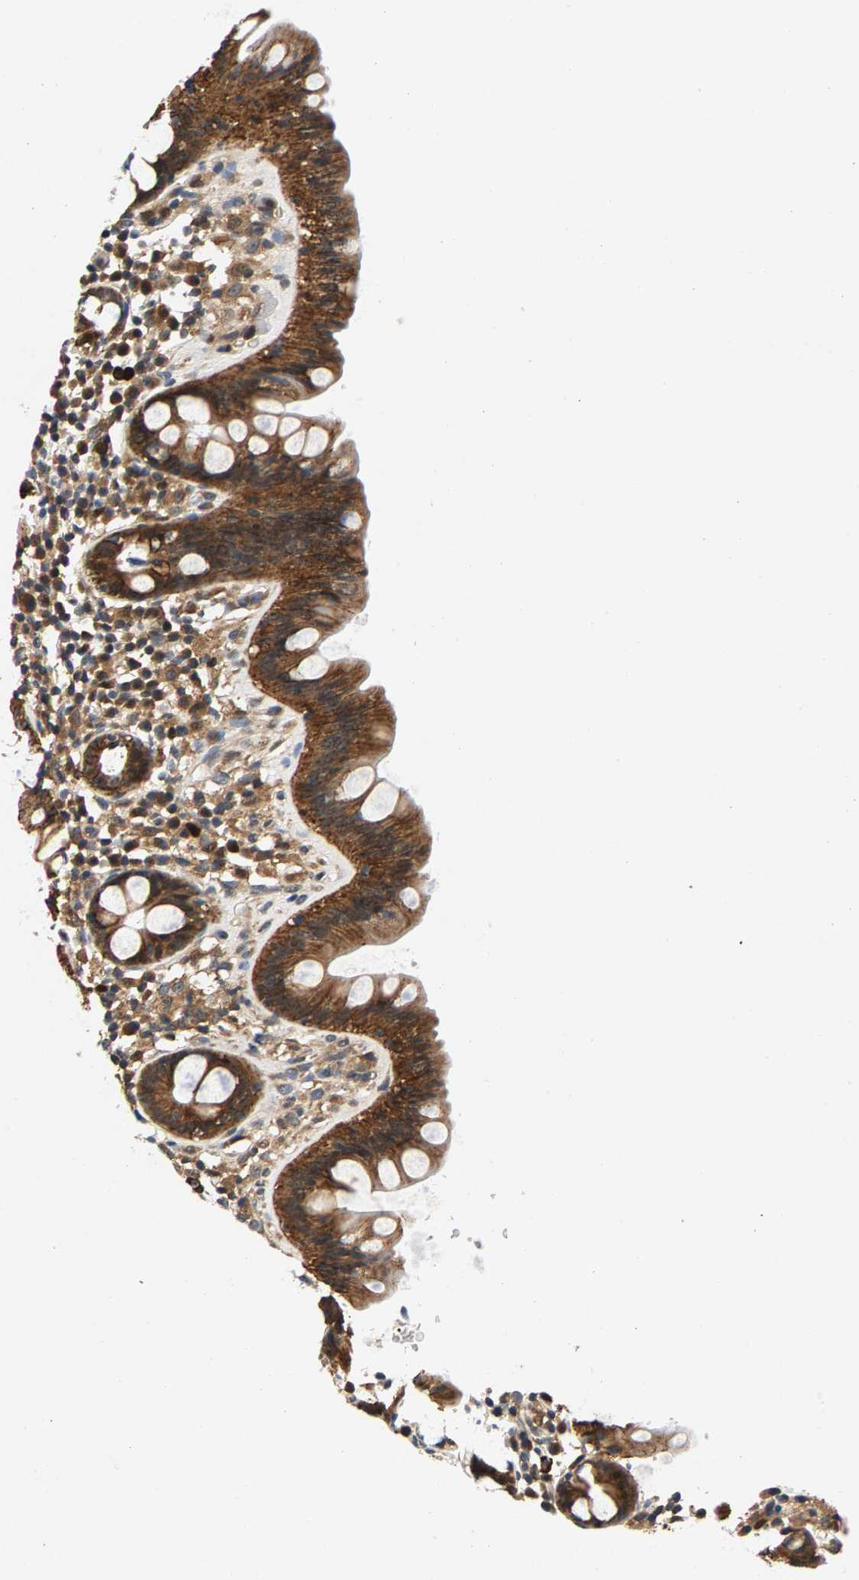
{"staining": {"intensity": "moderate", "quantity": ">75%", "location": "cytoplasmic/membranous"}, "tissue": "colon", "cell_type": "Endothelial cells", "image_type": "normal", "snomed": [{"axis": "morphology", "description": "Normal tissue, NOS"}, {"axis": "topography", "description": "Colon"}], "caption": "Colon stained with immunohistochemistry demonstrates moderate cytoplasmic/membranous positivity in approximately >75% of endothelial cells.", "gene": "FAM78A", "patient": {"sex": "female", "age": 80}}